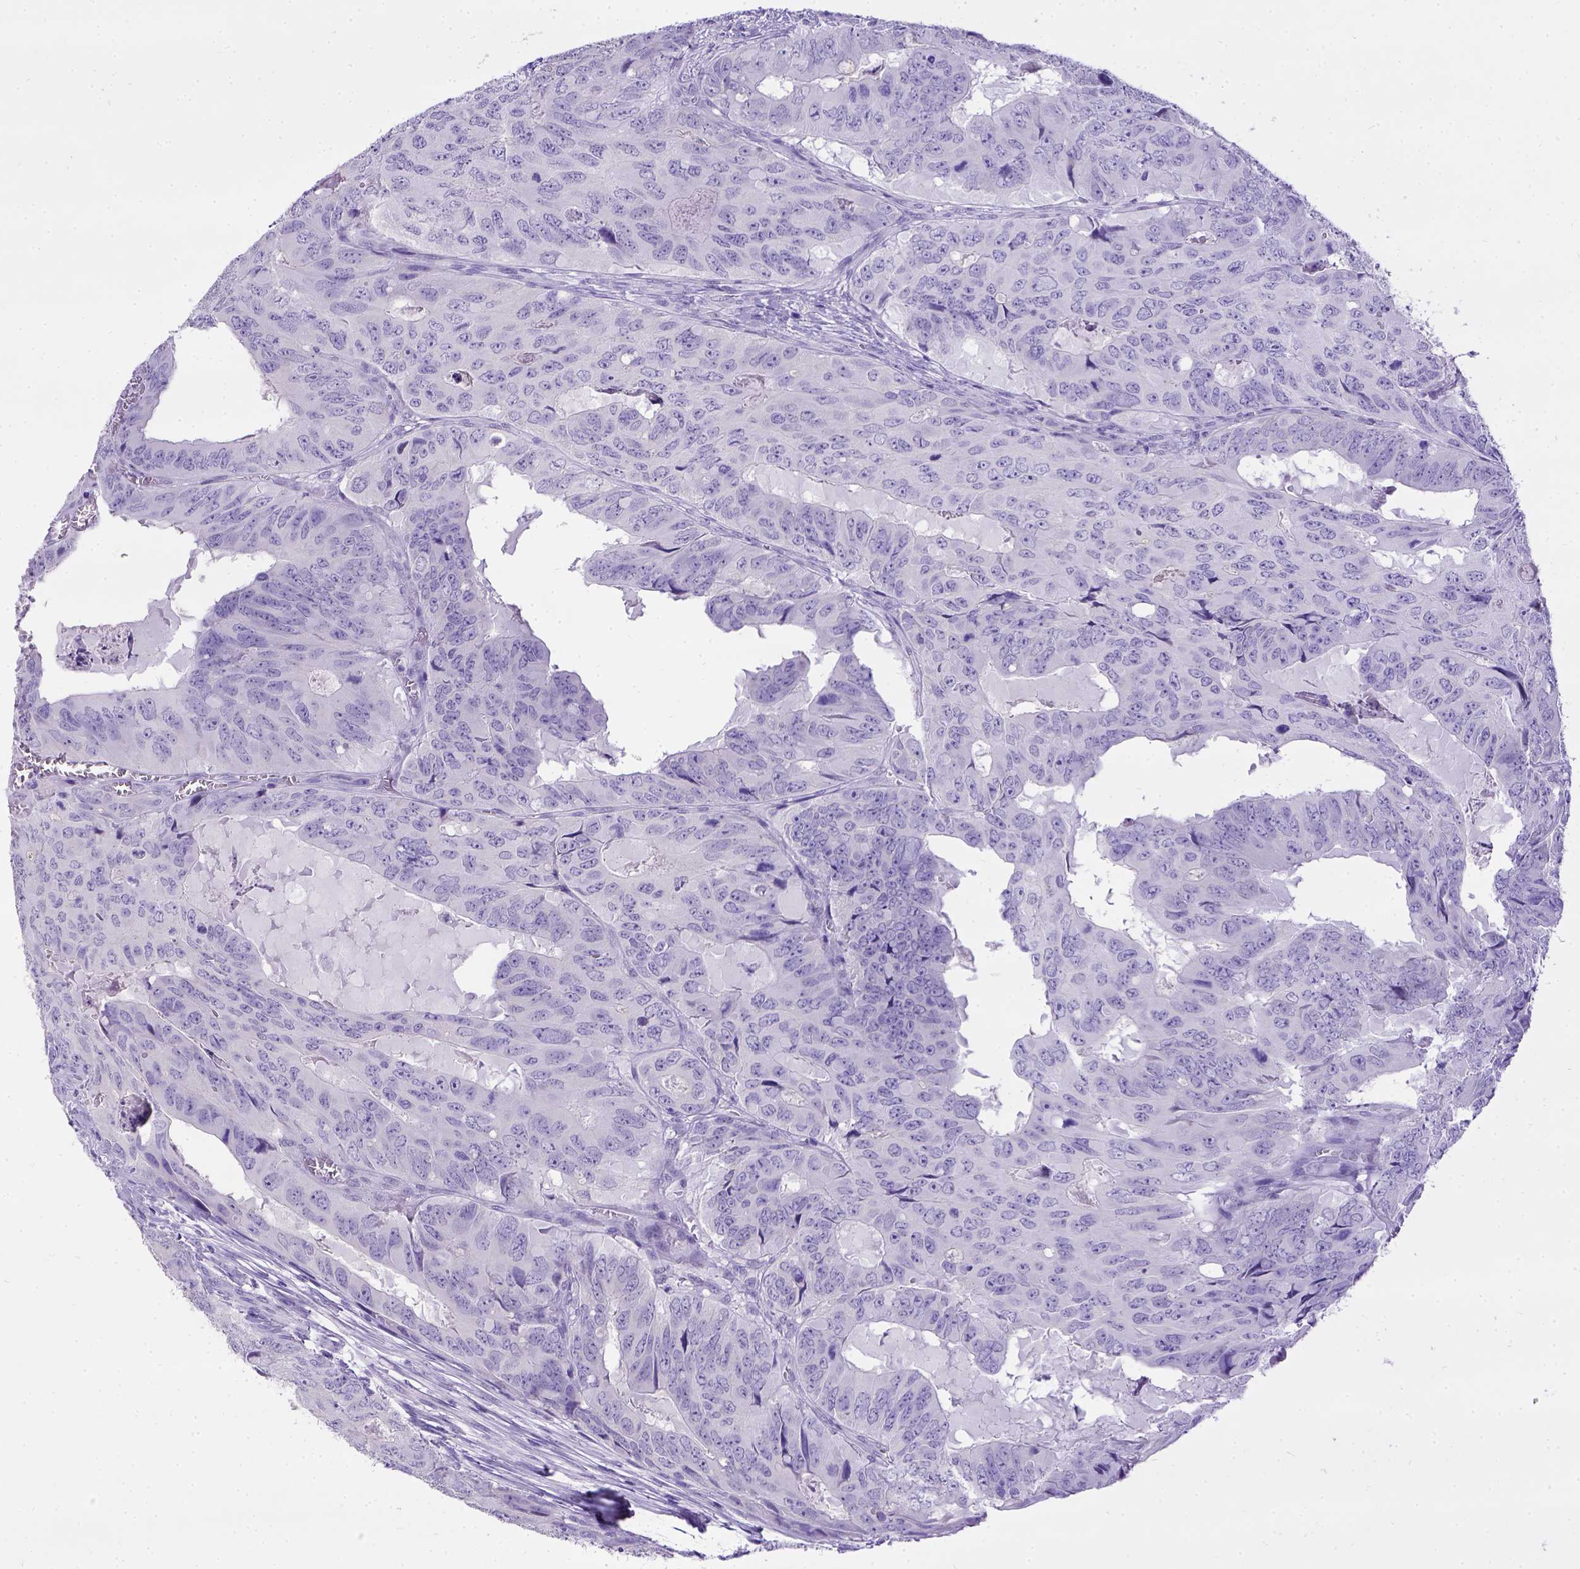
{"staining": {"intensity": "negative", "quantity": "none", "location": "none"}, "tissue": "colorectal cancer", "cell_type": "Tumor cells", "image_type": "cancer", "snomed": [{"axis": "morphology", "description": "Adenocarcinoma, NOS"}, {"axis": "topography", "description": "Colon"}], "caption": "This is a micrograph of immunohistochemistry (IHC) staining of colorectal cancer, which shows no staining in tumor cells.", "gene": "ESR1", "patient": {"sex": "male", "age": 79}}